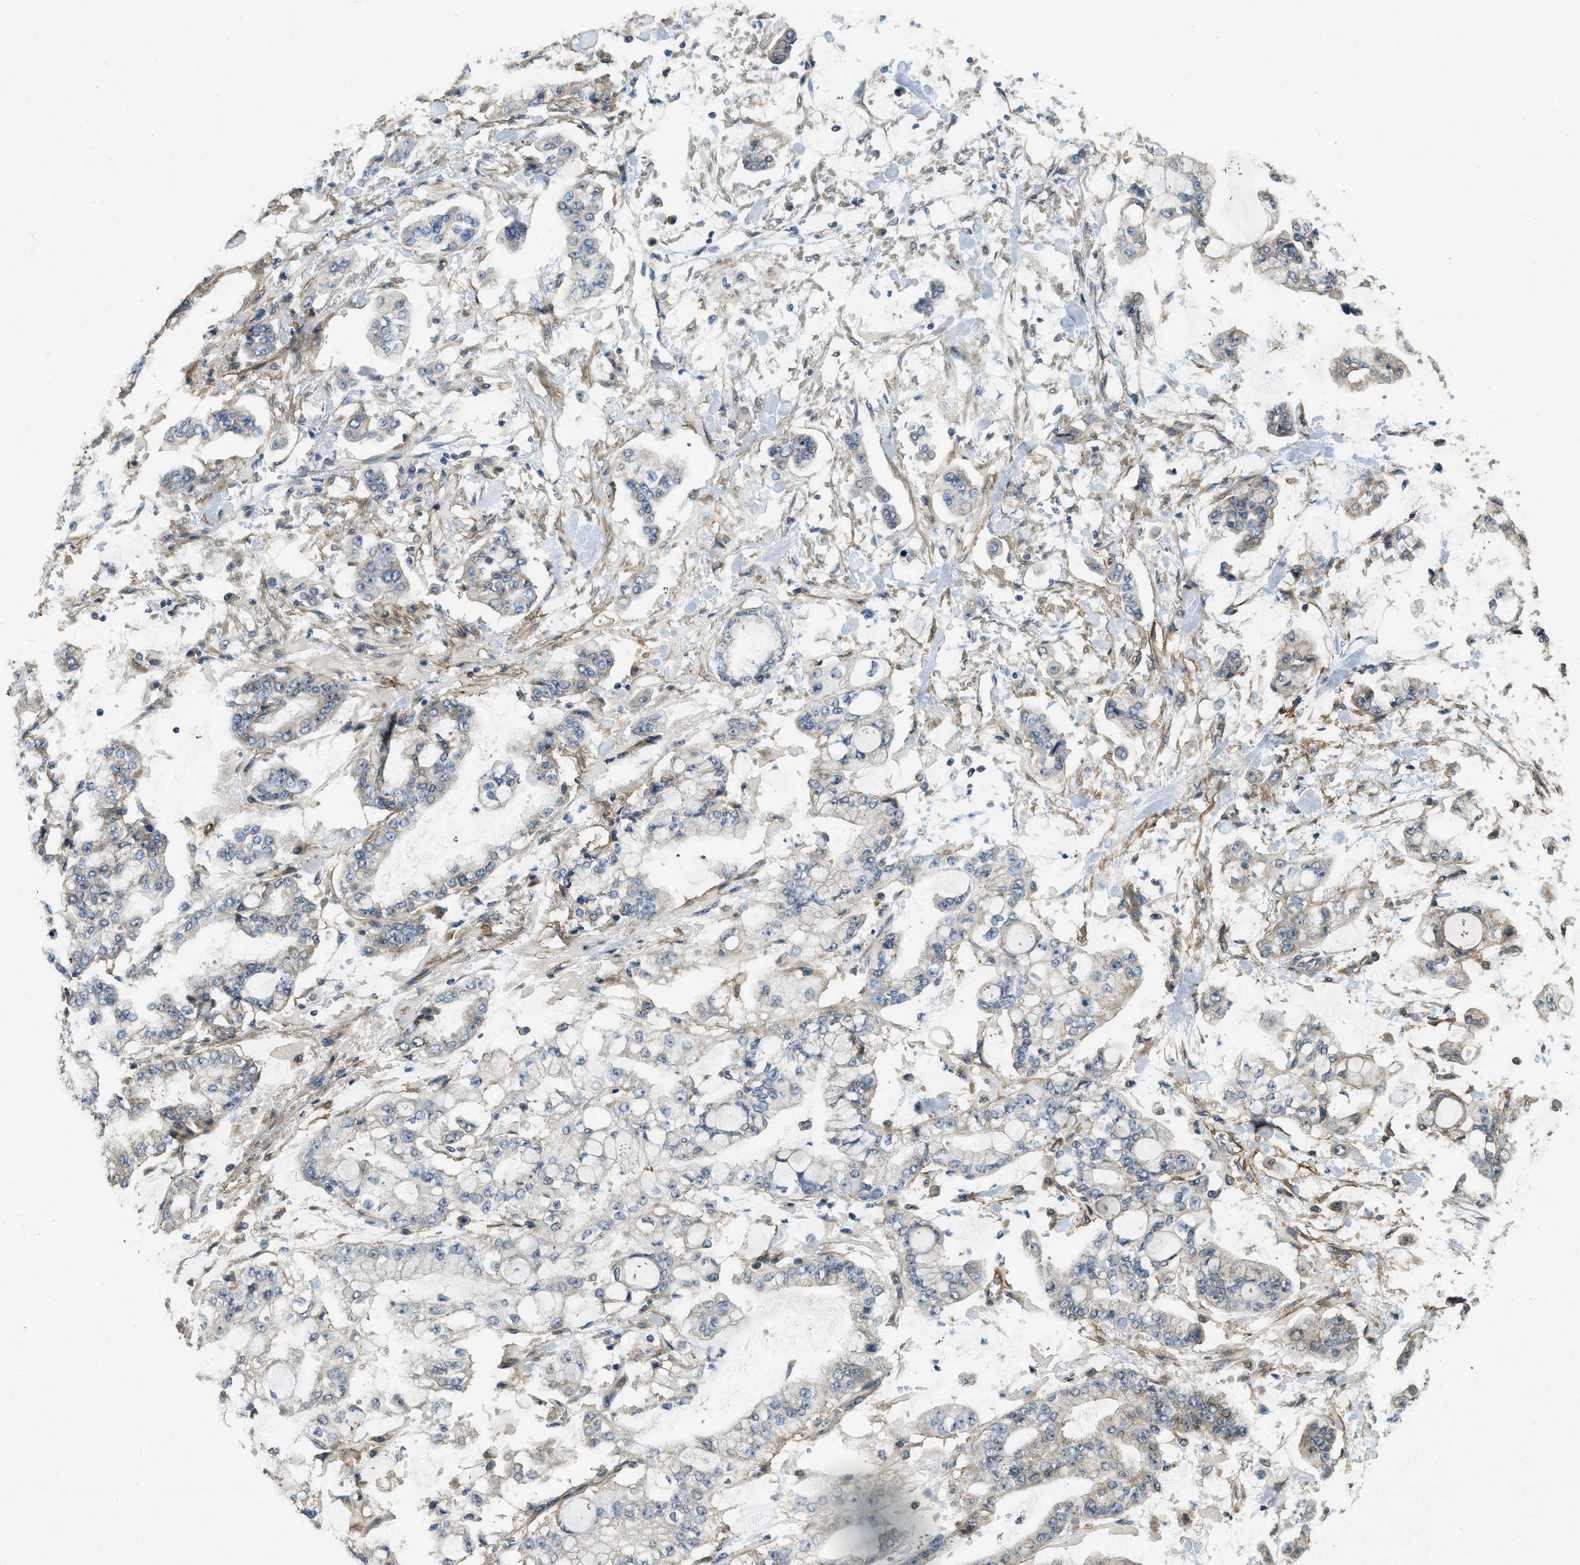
{"staining": {"intensity": "moderate", "quantity": "<25%", "location": "cytoplasmic/membranous"}, "tissue": "stomach cancer", "cell_type": "Tumor cells", "image_type": "cancer", "snomed": [{"axis": "morphology", "description": "Normal tissue, NOS"}, {"axis": "morphology", "description": "Adenocarcinoma, NOS"}, {"axis": "topography", "description": "Stomach, upper"}, {"axis": "topography", "description": "Stomach"}], "caption": "Approximately <25% of tumor cells in human stomach cancer (adenocarcinoma) demonstrate moderate cytoplasmic/membranous protein staining as visualized by brown immunohistochemical staining.", "gene": "CD276", "patient": {"sex": "male", "age": 76}}